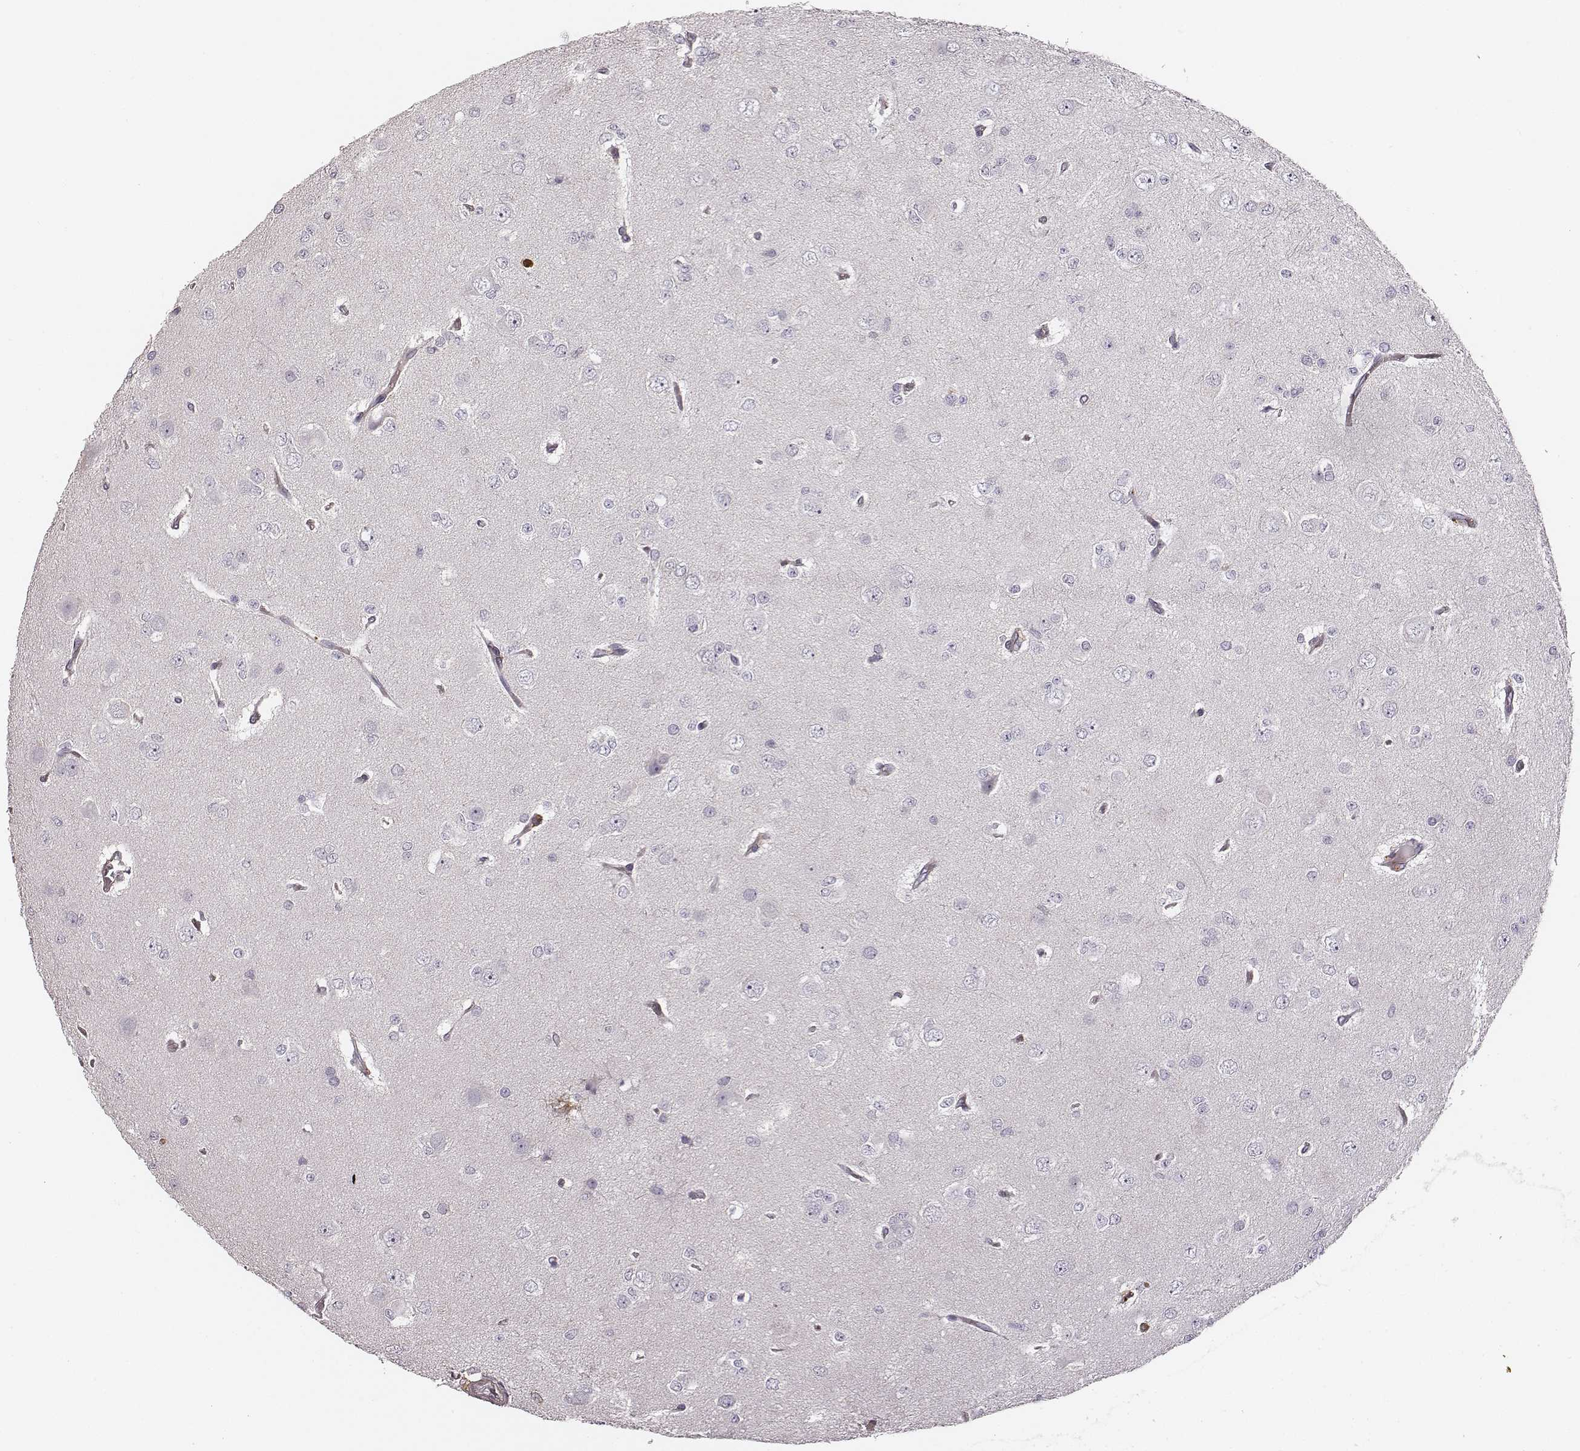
{"staining": {"intensity": "negative", "quantity": "none", "location": "none"}, "tissue": "glioma", "cell_type": "Tumor cells", "image_type": "cancer", "snomed": [{"axis": "morphology", "description": "Glioma, malignant, Low grade"}, {"axis": "topography", "description": "Brain"}], "caption": "Glioma was stained to show a protein in brown. There is no significant expression in tumor cells. (Immunohistochemistry (ihc), brightfield microscopy, high magnification).", "gene": "ZYX", "patient": {"sex": "male", "age": 27}}